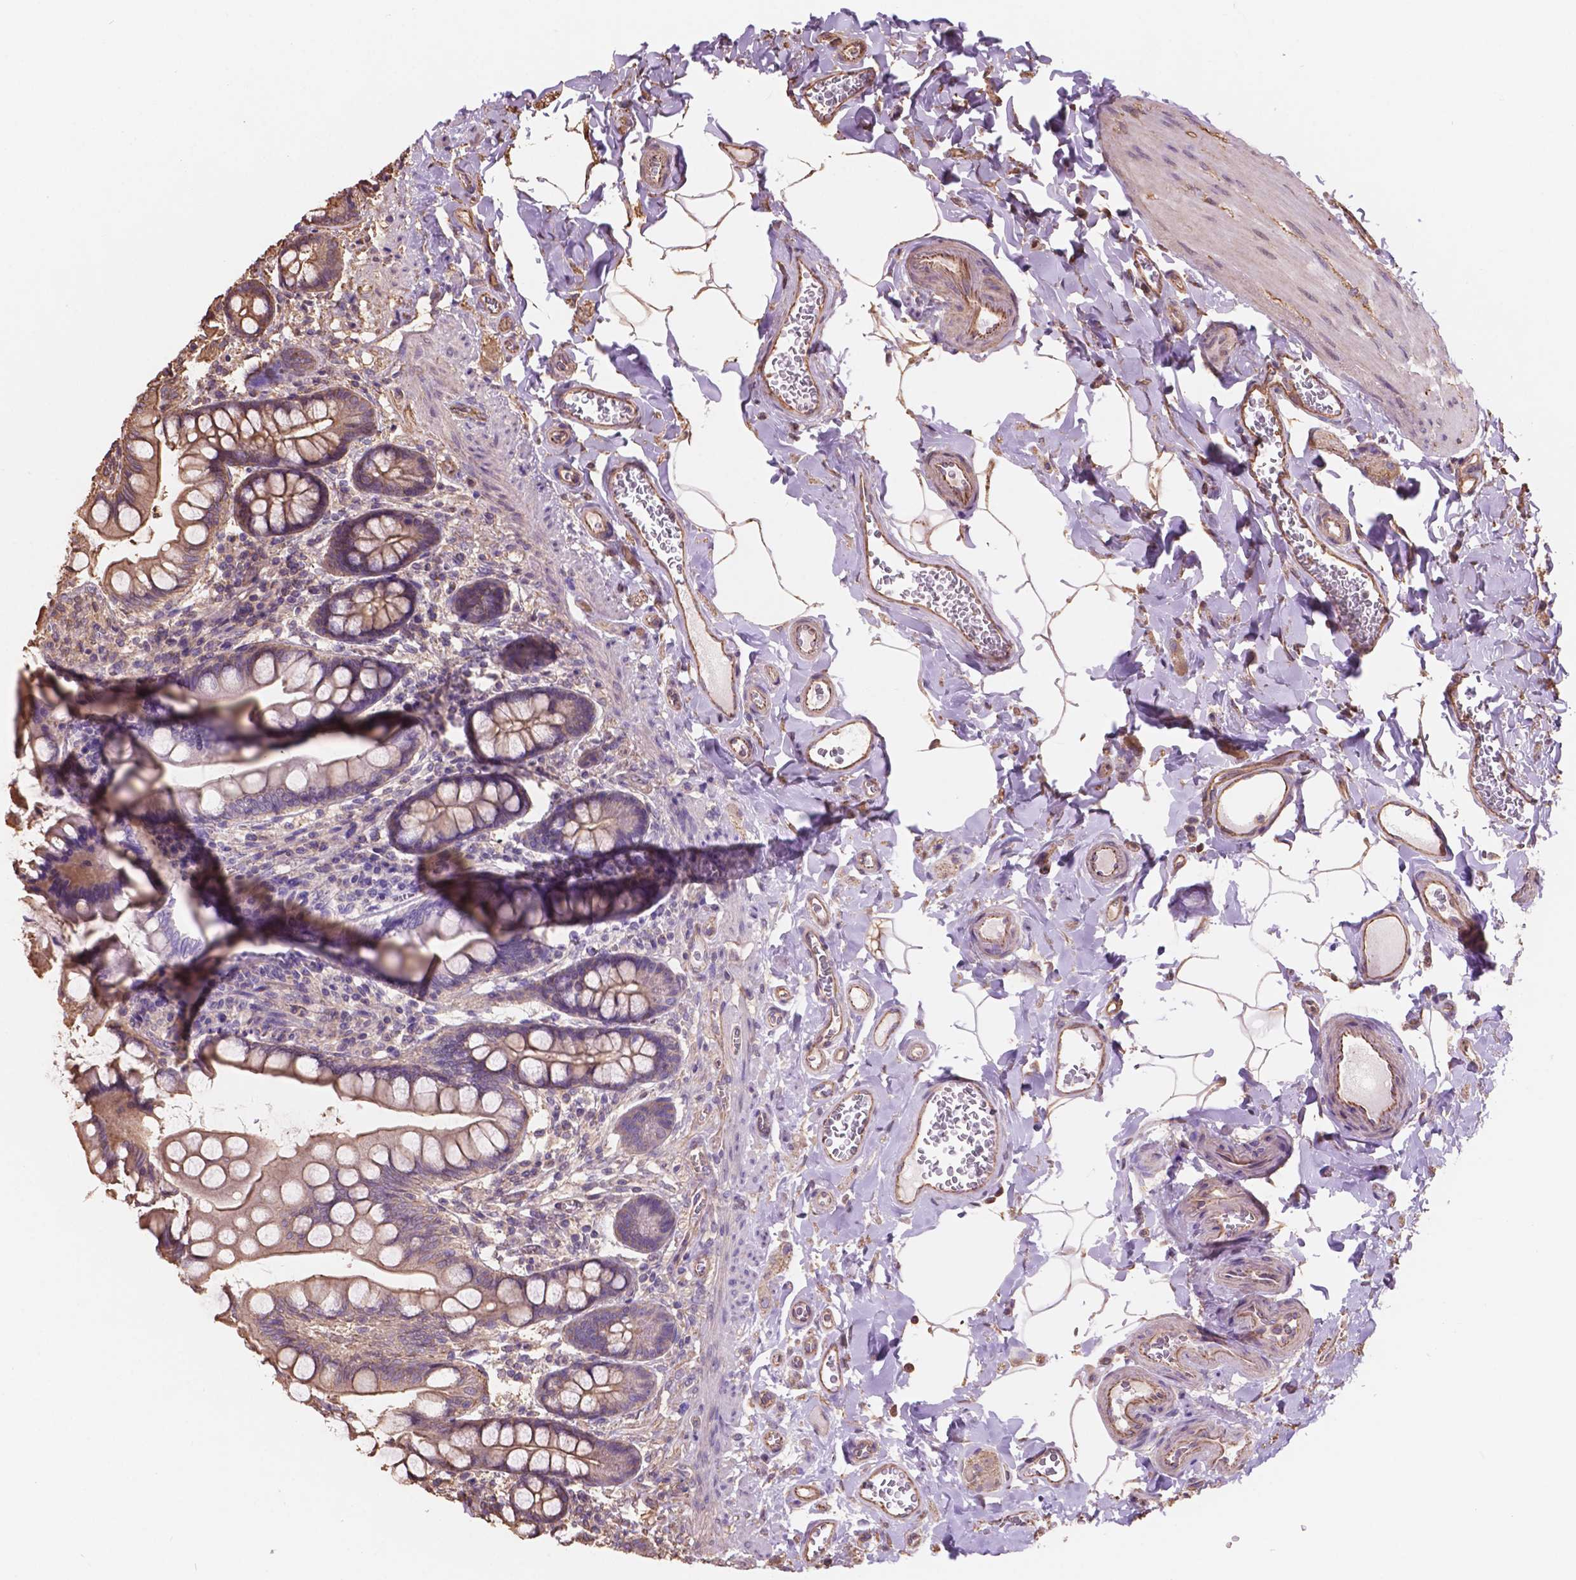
{"staining": {"intensity": "moderate", "quantity": "25%-75%", "location": "cytoplasmic/membranous"}, "tissue": "small intestine", "cell_type": "Glandular cells", "image_type": "normal", "snomed": [{"axis": "morphology", "description": "Normal tissue, NOS"}, {"axis": "topography", "description": "Small intestine"}], "caption": "Immunohistochemical staining of normal small intestine displays 25%-75% levels of moderate cytoplasmic/membranous protein expression in approximately 25%-75% of glandular cells.", "gene": "NIPA2", "patient": {"sex": "female", "age": 56}}